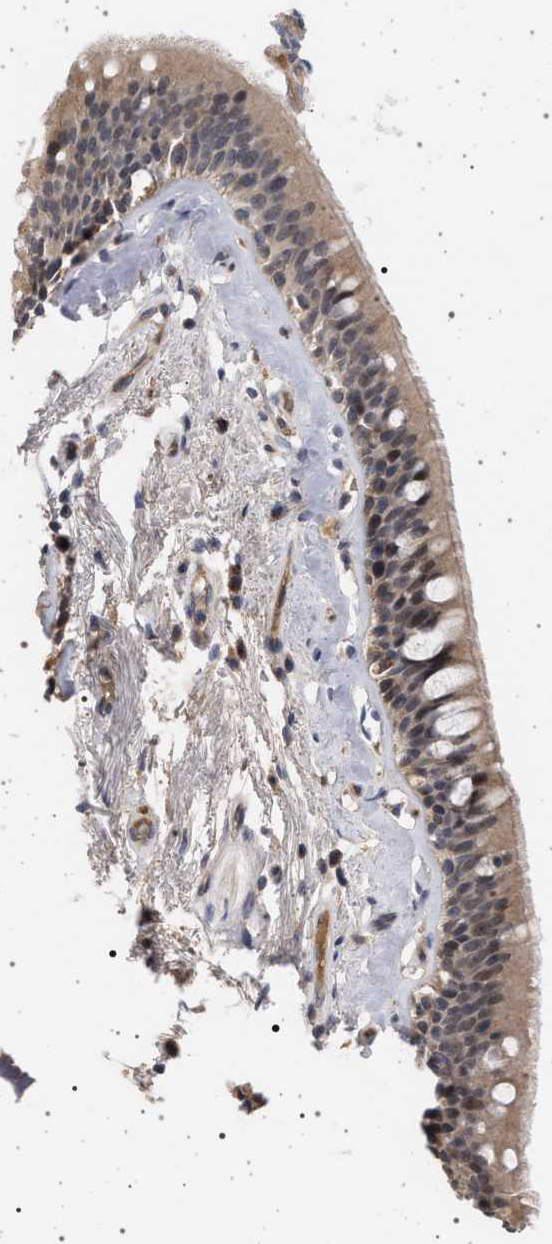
{"staining": {"intensity": "moderate", "quantity": ">75%", "location": "cytoplasmic/membranous,nuclear"}, "tissue": "bronchus", "cell_type": "Respiratory epithelial cells", "image_type": "normal", "snomed": [{"axis": "morphology", "description": "Normal tissue, NOS"}, {"axis": "topography", "description": "Cartilage tissue"}], "caption": "Respiratory epithelial cells reveal moderate cytoplasmic/membranous,nuclear staining in about >75% of cells in normal bronchus.", "gene": "RBM48", "patient": {"sex": "female", "age": 63}}